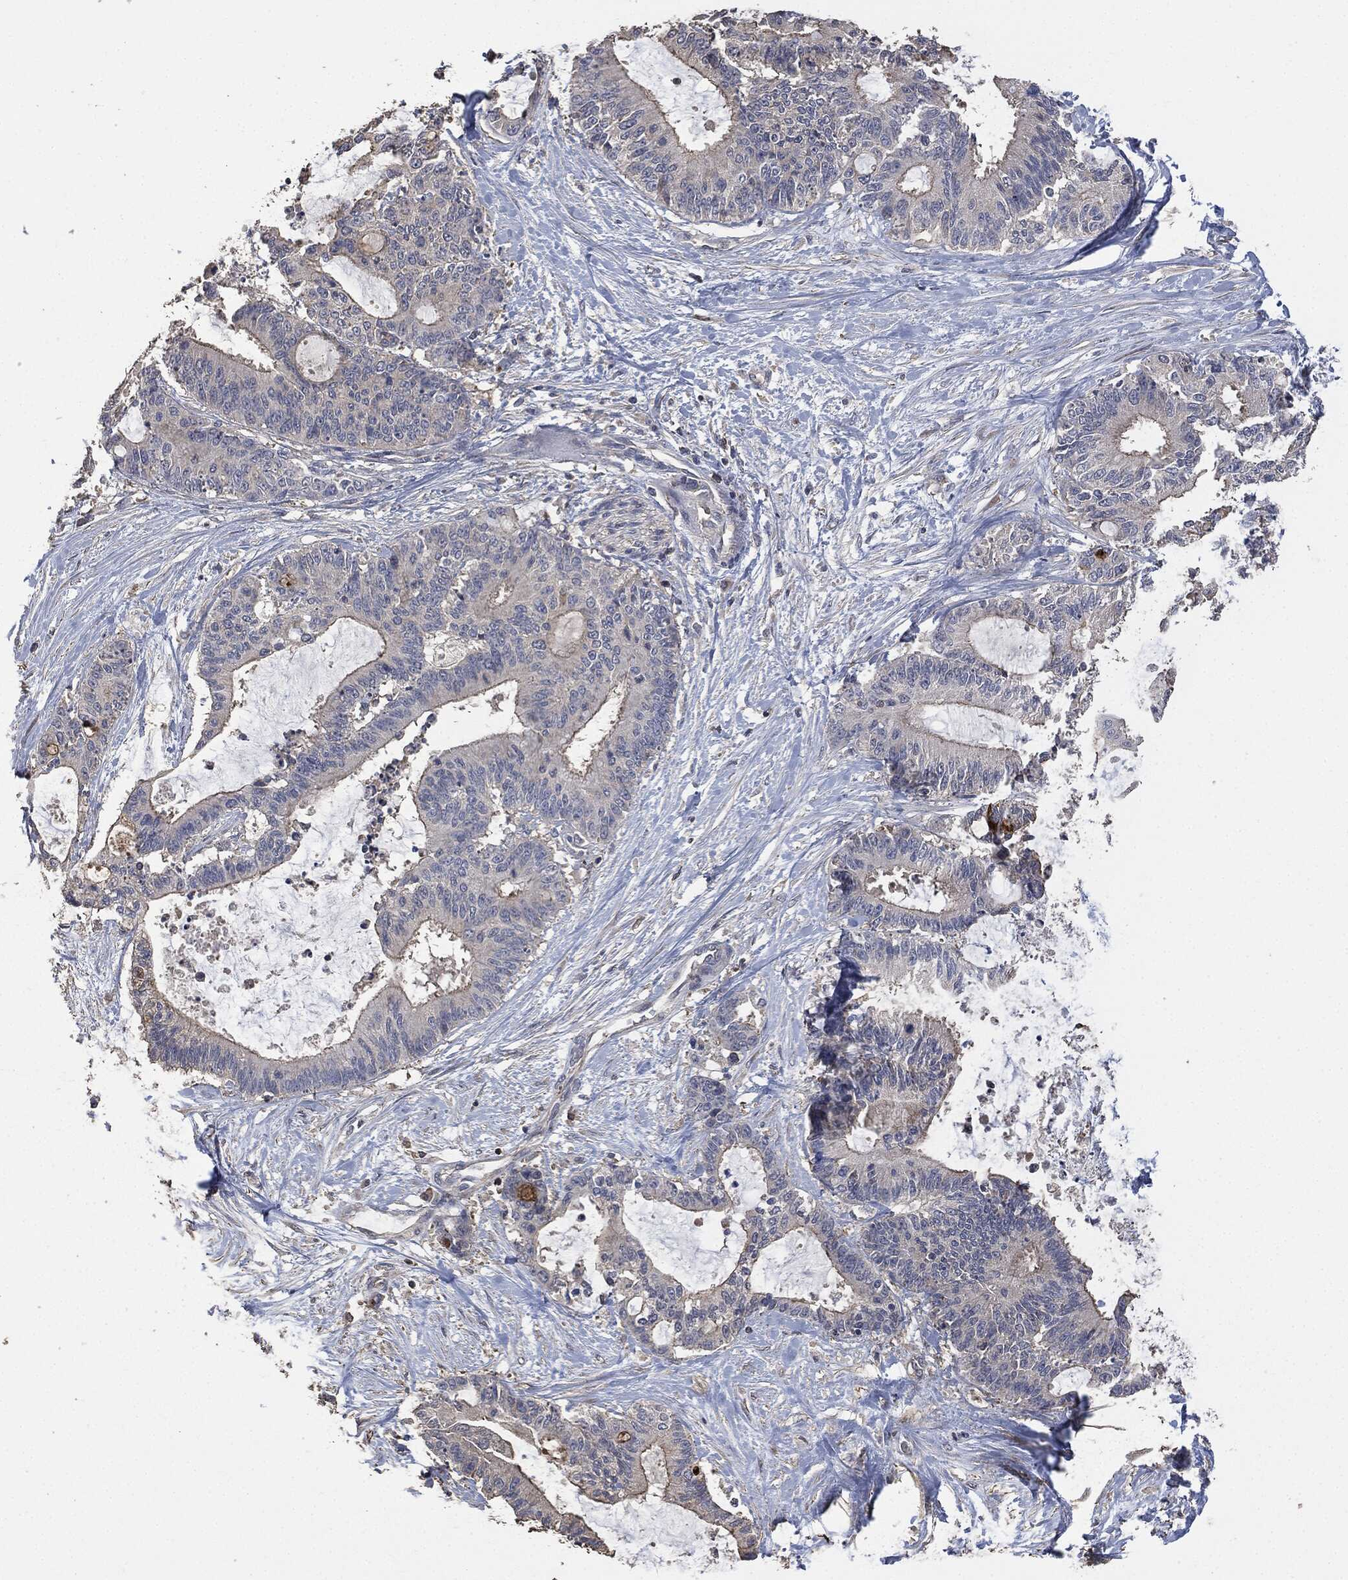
{"staining": {"intensity": "negative", "quantity": "none", "location": "none"}, "tissue": "liver cancer", "cell_type": "Tumor cells", "image_type": "cancer", "snomed": [{"axis": "morphology", "description": "Cholangiocarcinoma"}, {"axis": "topography", "description": "Liver"}], "caption": "IHC histopathology image of liver cholangiocarcinoma stained for a protein (brown), which displays no positivity in tumor cells.", "gene": "MSLN", "patient": {"sex": "female", "age": 73}}